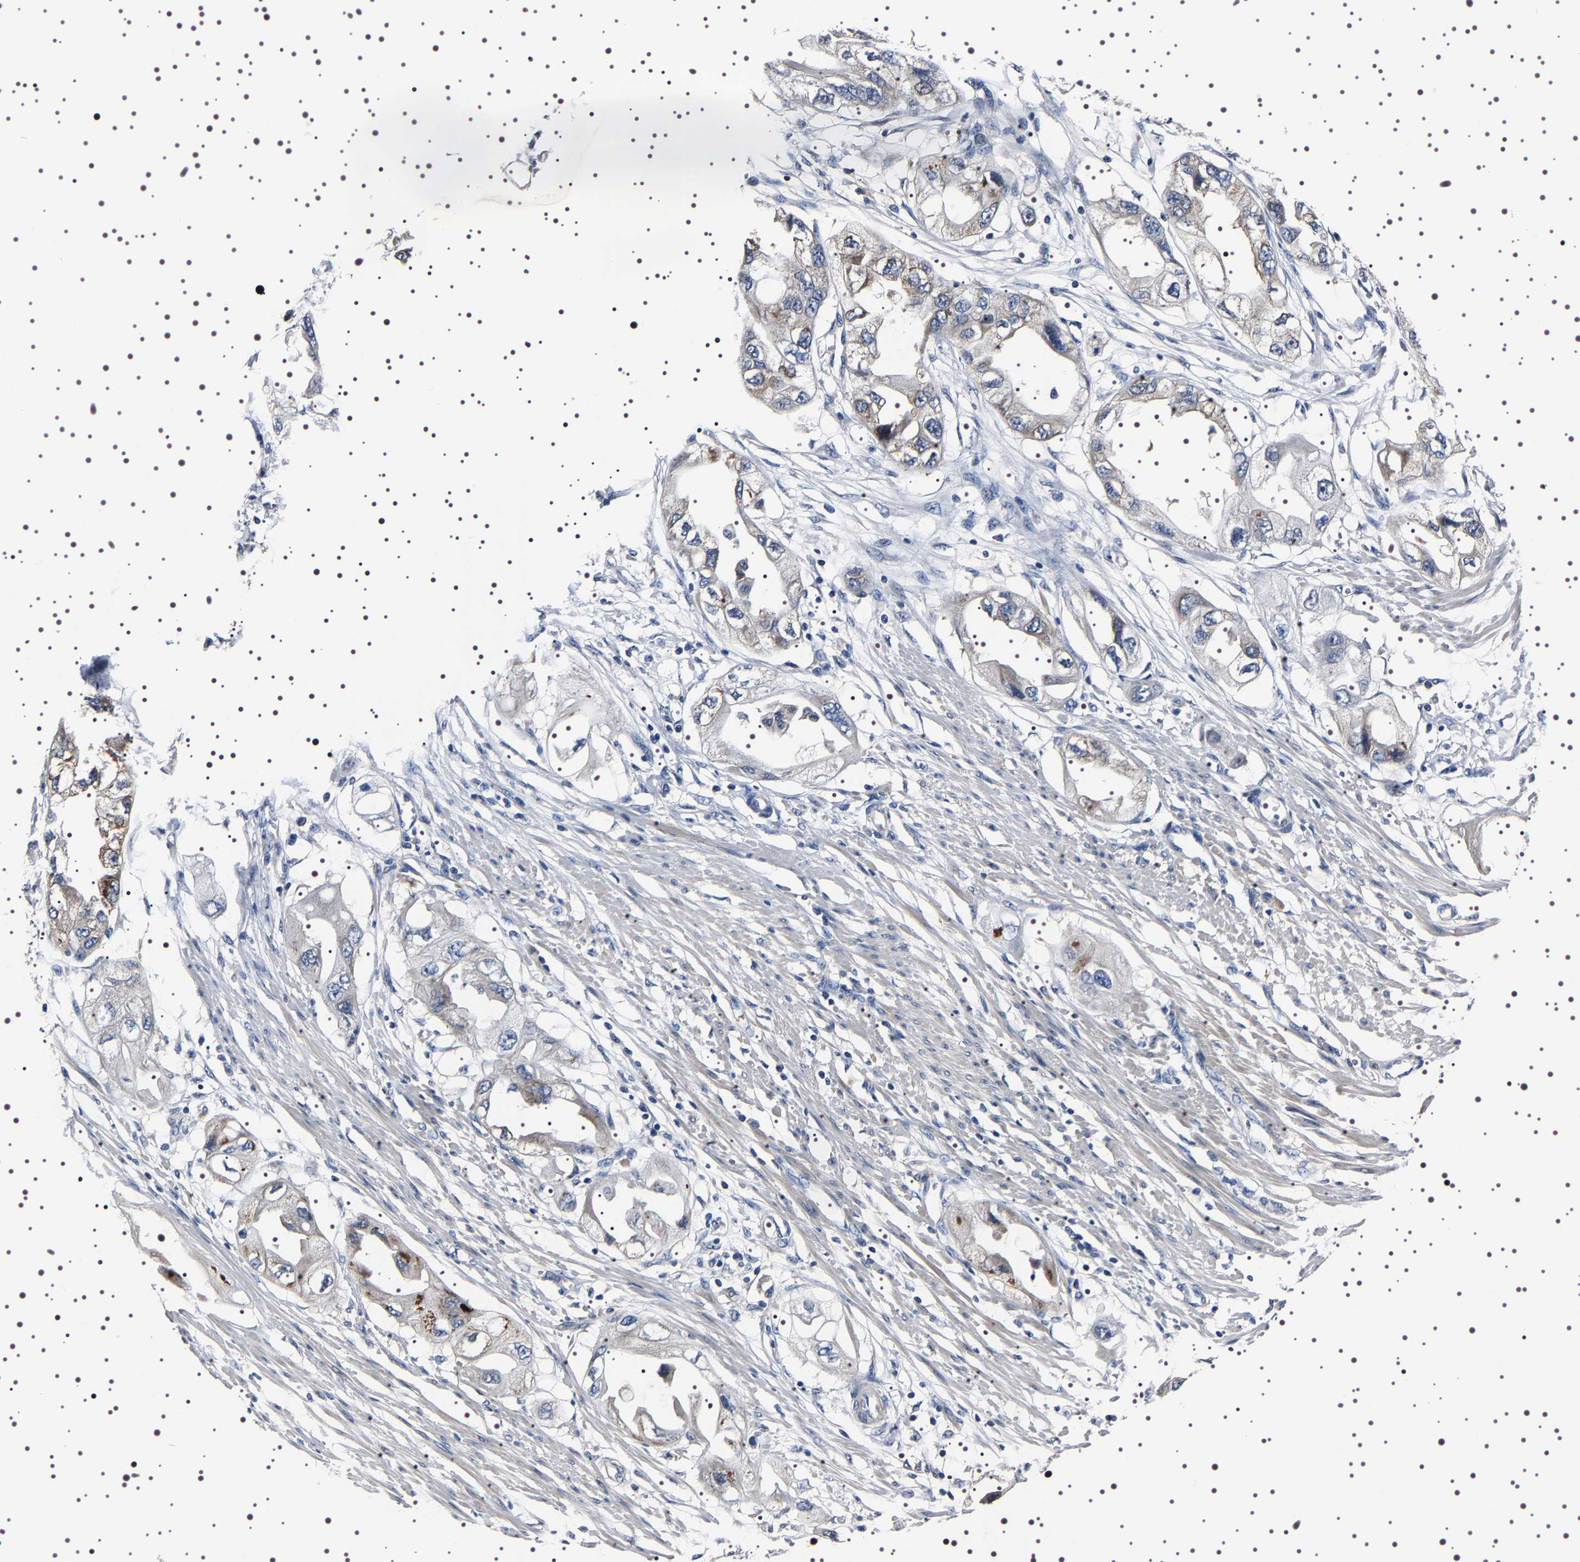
{"staining": {"intensity": "weak", "quantity": "25%-75%", "location": "cytoplasmic/membranous"}, "tissue": "endometrial cancer", "cell_type": "Tumor cells", "image_type": "cancer", "snomed": [{"axis": "morphology", "description": "Adenocarcinoma, NOS"}, {"axis": "topography", "description": "Endometrium"}], "caption": "The micrograph reveals immunohistochemical staining of endometrial adenocarcinoma. There is weak cytoplasmic/membranous positivity is seen in approximately 25%-75% of tumor cells. The staining was performed using DAB to visualize the protein expression in brown, while the nuclei were stained in blue with hematoxylin (Magnification: 20x).", "gene": "TARBP1", "patient": {"sex": "female", "age": 67}}